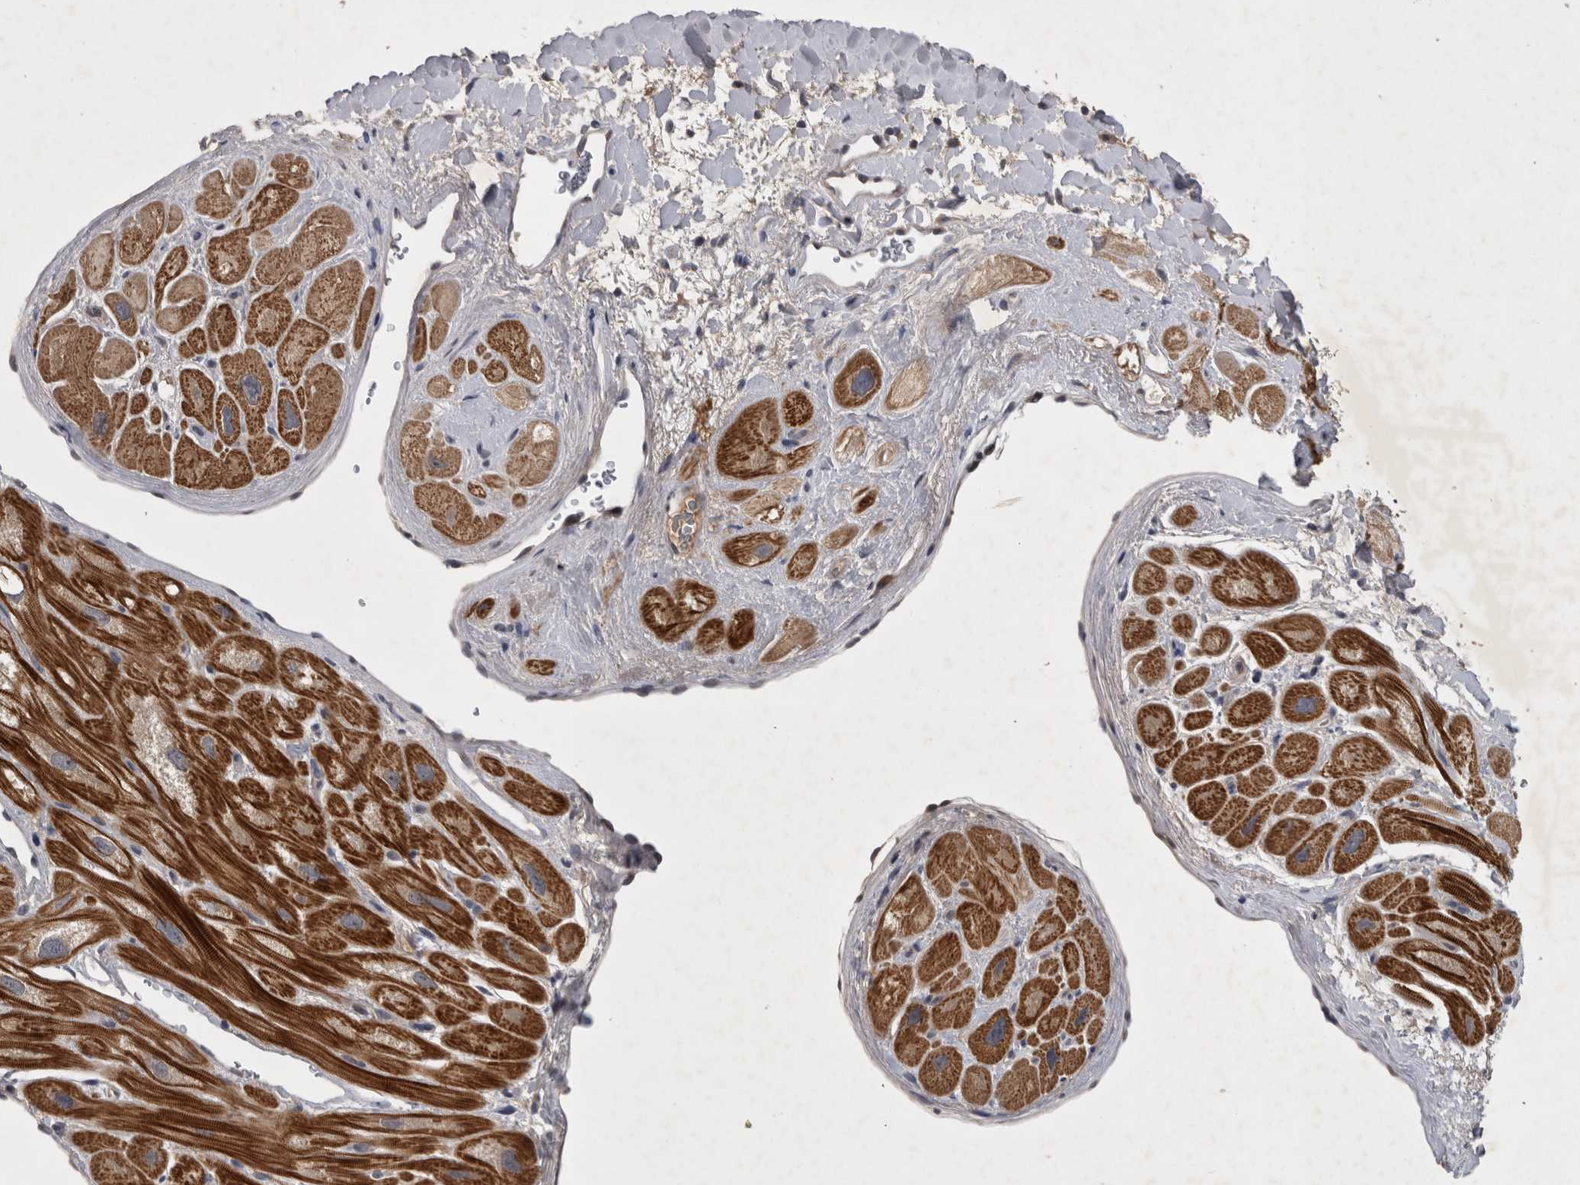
{"staining": {"intensity": "strong", "quantity": ">75%", "location": "cytoplasmic/membranous"}, "tissue": "heart muscle", "cell_type": "Cardiomyocytes", "image_type": "normal", "snomed": [{"axis": "morphology", "description": "Normal tissue, NOS"}, {"axis": "topography", "description": "Heart"}], "caption": "Cardiomyocytes reveal strong cytoplasmic/membranous staining in about >75% of cells in normal heart muscle.", "gene": "ZNF114", "patient": {"sex": "male", "age": 49}}